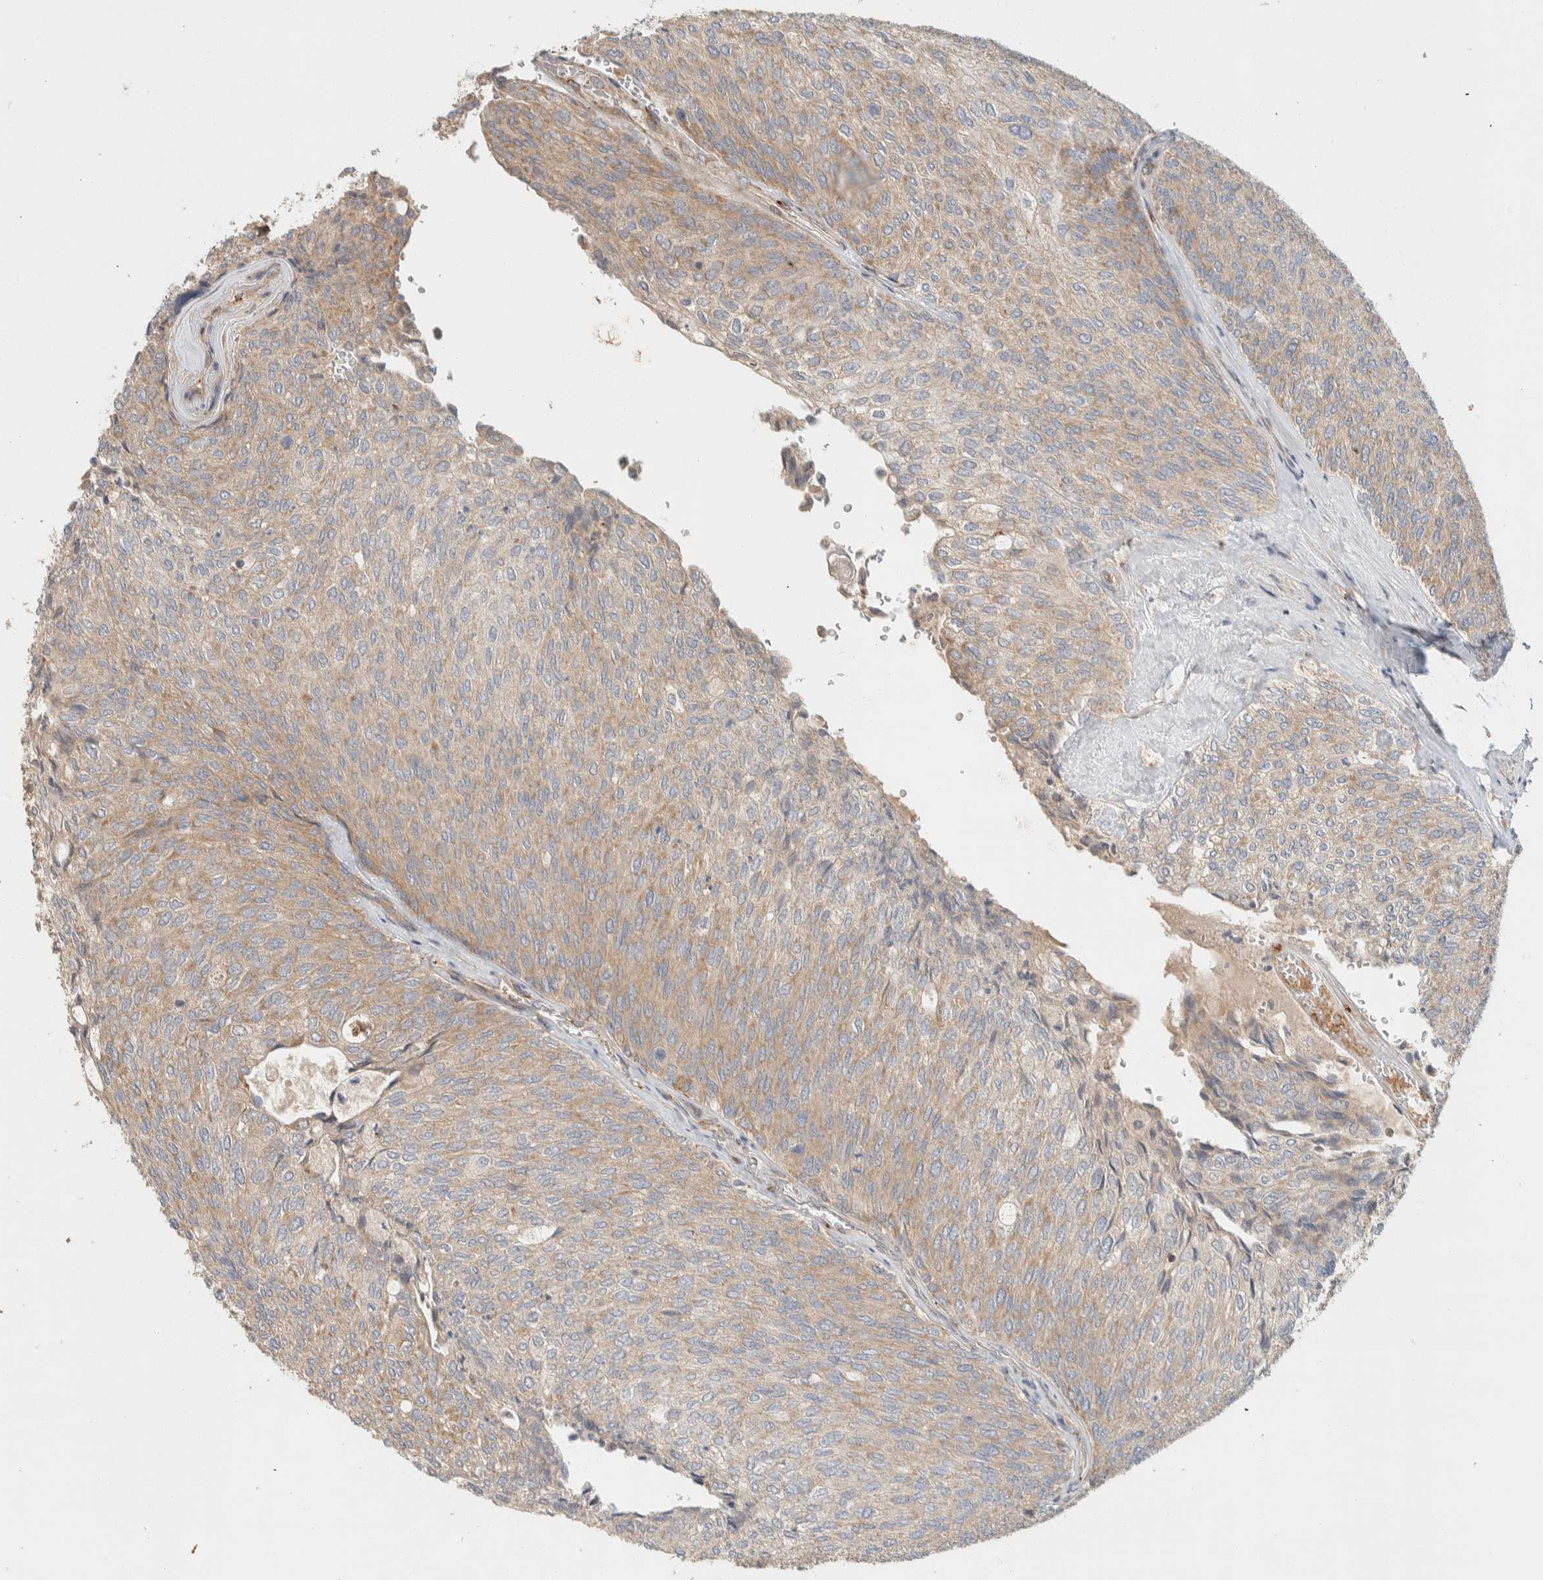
{"staining": {"intensity": "moderate", "quantity": "25%-75%", "location": "cytoplasmic/membranous"}, "tissue": "urothelial cancer", "cell_type": "Tumor cells", "image_type": "cancer", "snomed": [{"axis": "morphology", "description": "Urothelial carcinoma, Low grade"}, {"axis": "topography", "description": "Urinary bladder"}], "caption": "This histopathology image displays immunohistochemistry (IHC) staining of urothelial cancer, with medium moderate cytoplasmic/membranous staining in approximately 25%-75% of tumor cells.", "gene": "KIF9", "patient": {"sex": "female", "age": 79}}